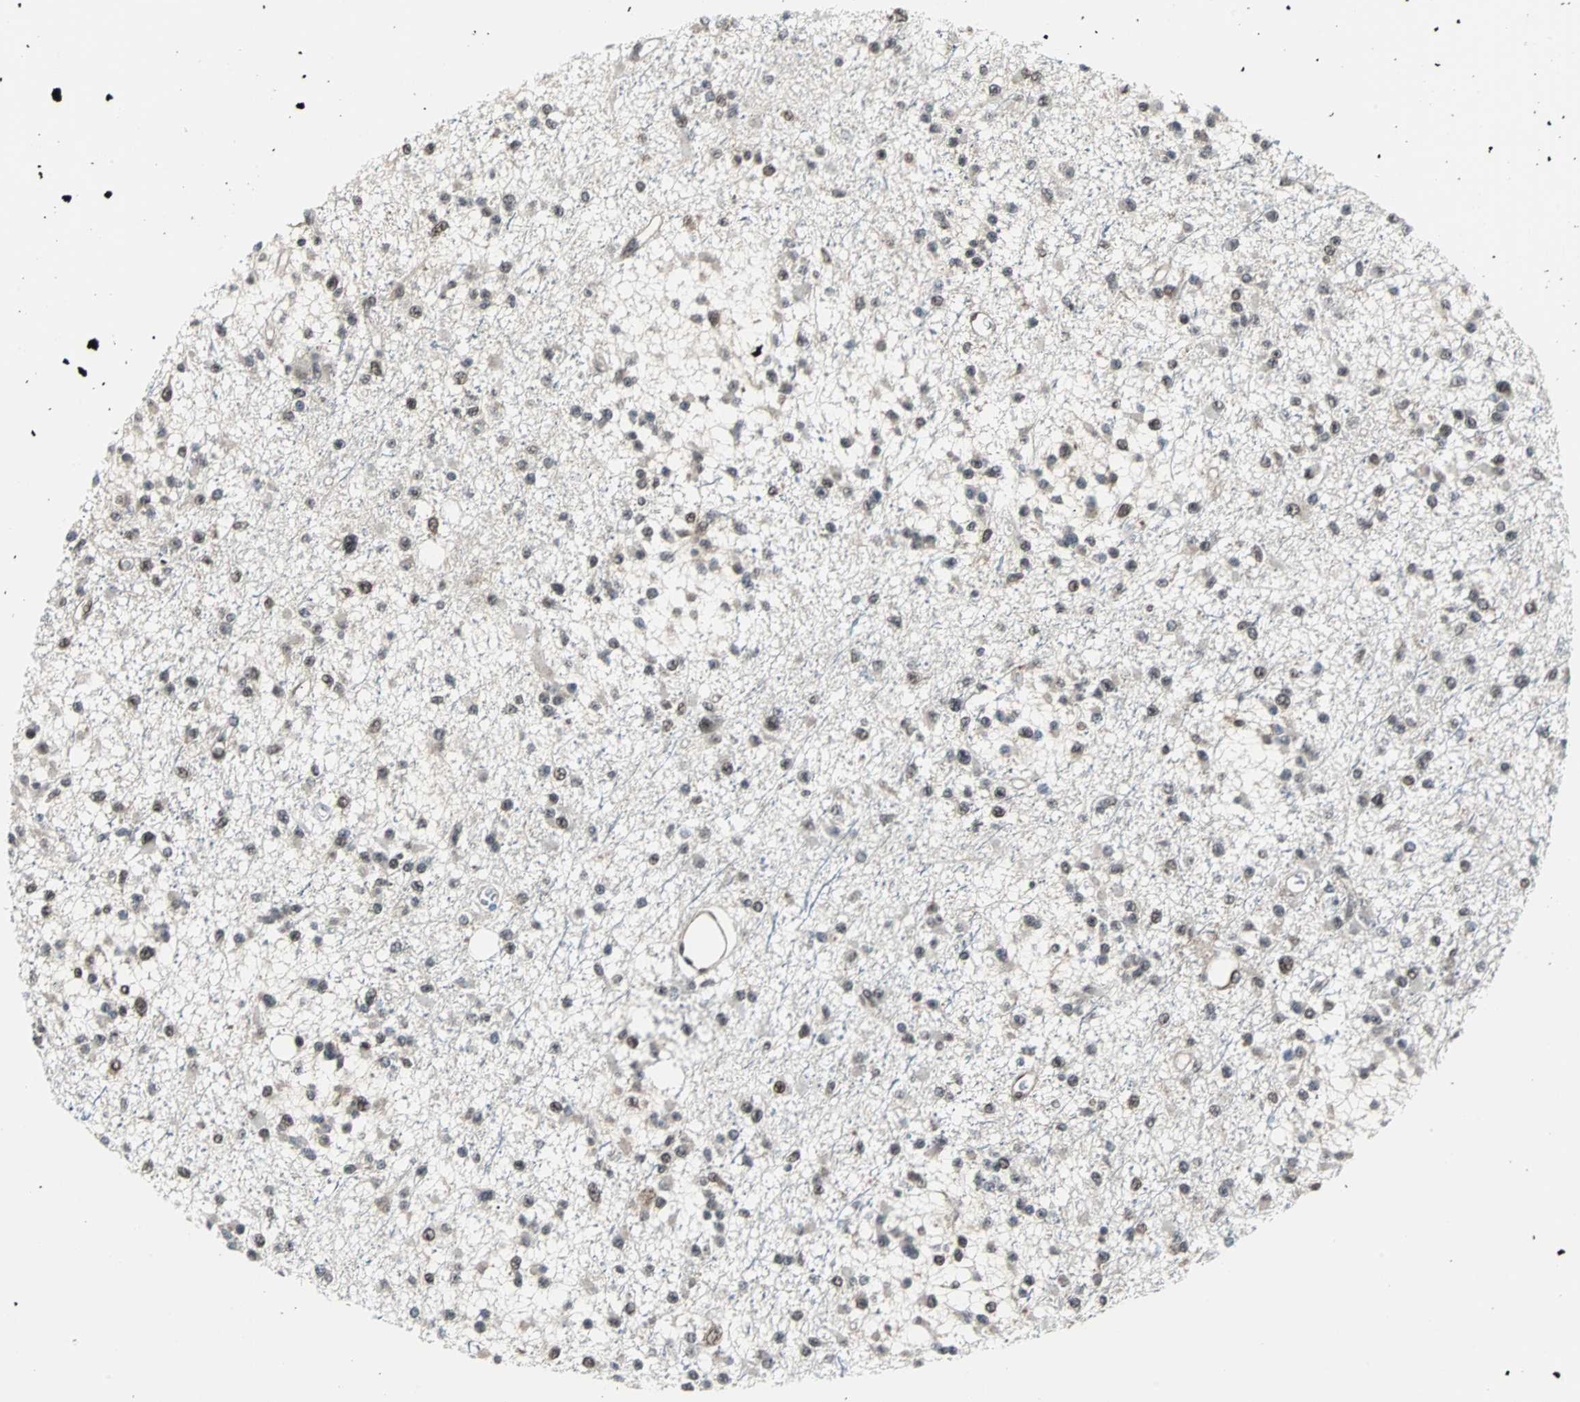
{"staining": {"intensity": "weak", "quantity": "25%-75%", "location": "nuclear"}, "tissue": "glioma", "cell_type": "Tumor cells", "image_type": "cancer", "snomed": [{"axis": "morphology", "description": "Glioma, malignant, Low grade"}, {"axis": "topography", "description": "Brain"}], "caption": "This is a photomicrograph of immunohistochemistry (IHC) staining of glioma, which shows weak expression in the nuclear of tumor cells.", "gene": "VCP", "patient": {"sex": "female", "age": 22}}